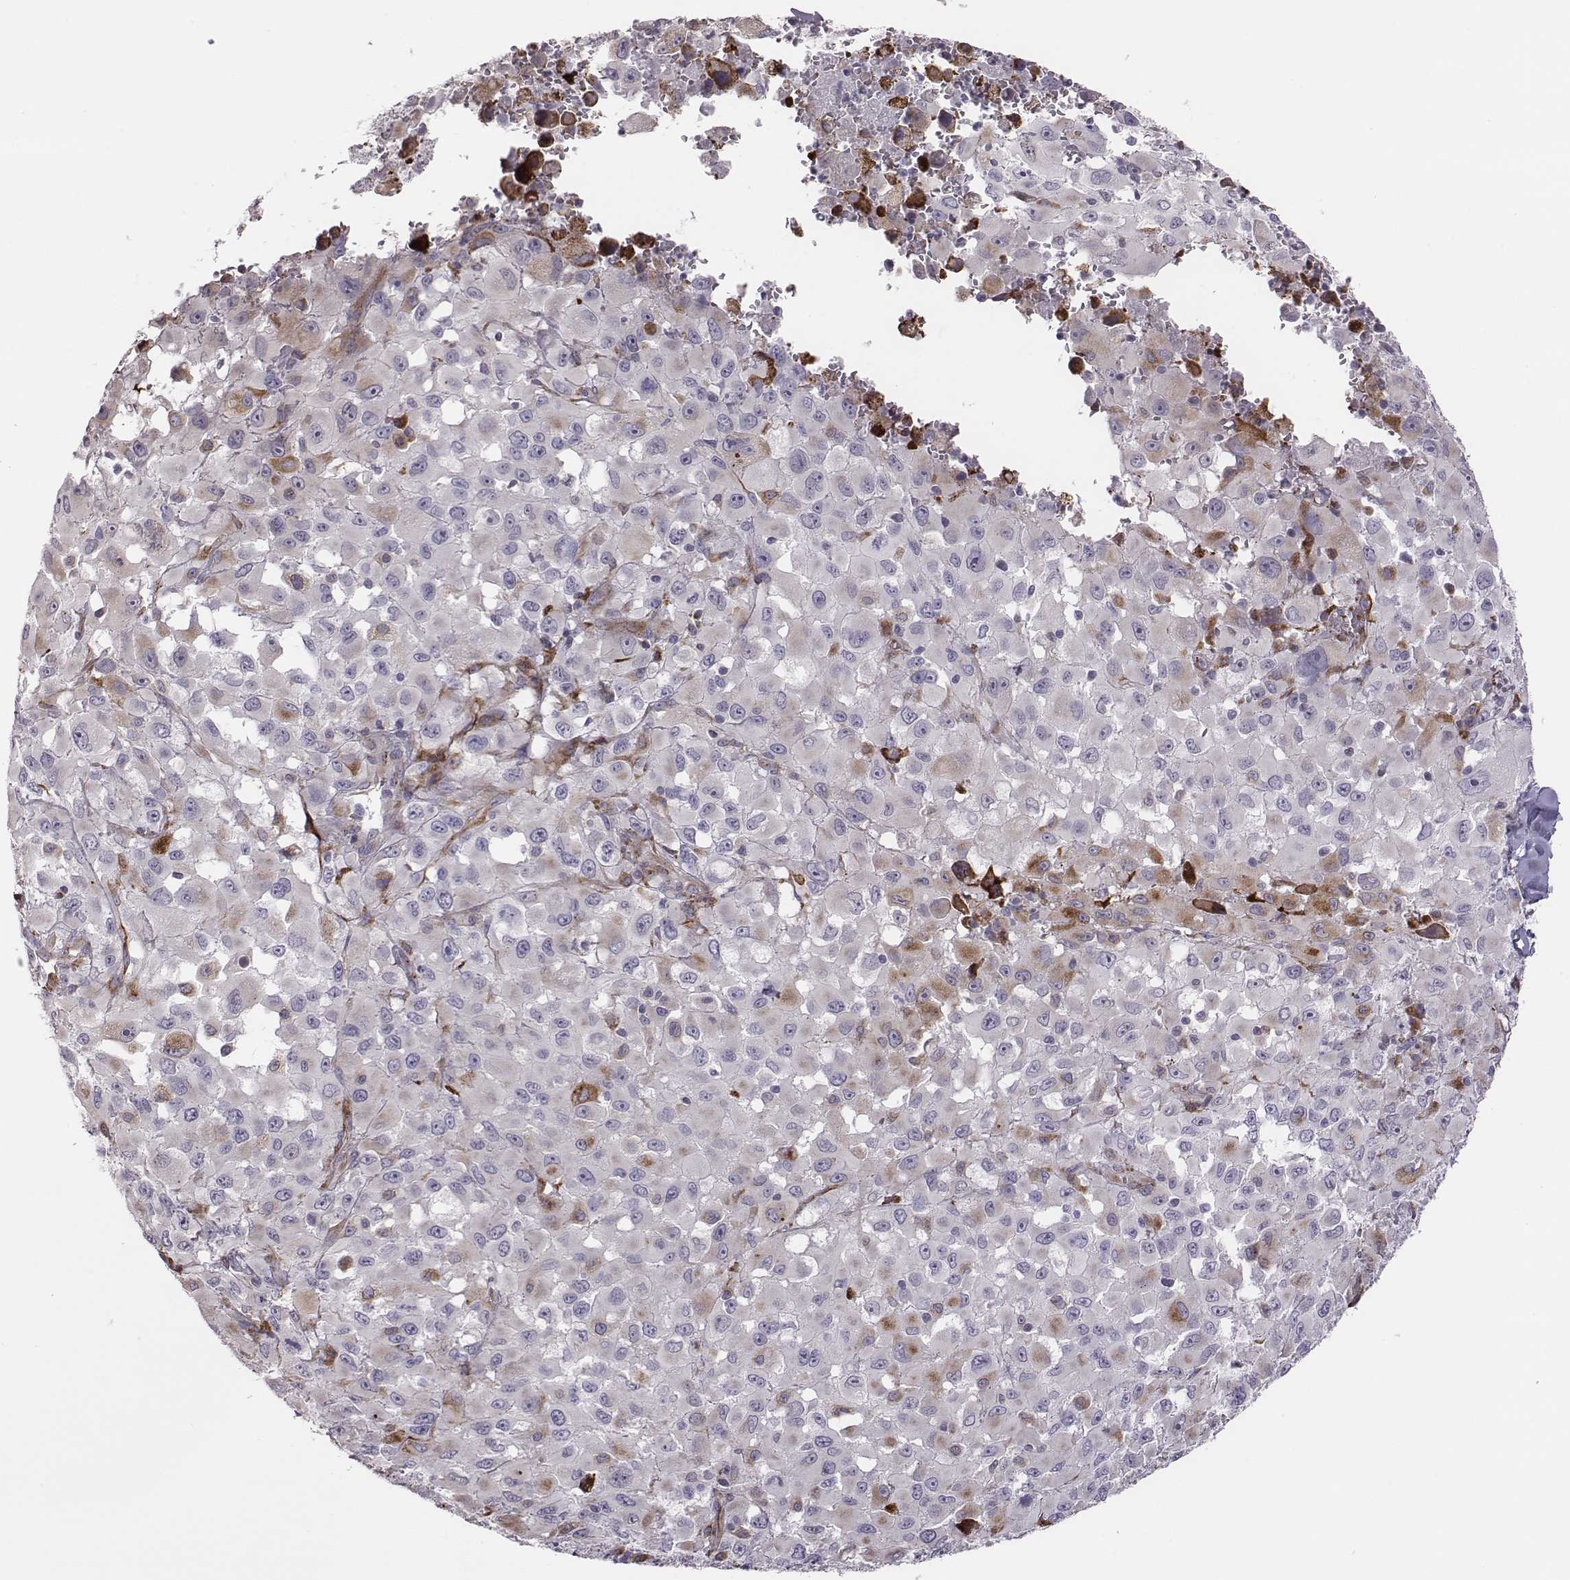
{"staining": {"intensity": "moderate", "quantity": "<25%", "location": "cytoplasmic/membranous"}, "tissue": "melanoma", "cell_type": "Tumor cells", "image_type": "cancer", "snomed": [{"axis": "morphology", "description": "Malignant melanoma, Metastatic site"}, {"axis": "topography", "description": "Lymph node"}], "caption": "Immunohistochemistry (IHC) staining of malignant melanoma (metastatic site), which demonstrates low levels of moderate cytoplasmic/membranous positivity in about <25% of tumor cells indicating moderate cytoplasmic/membranous protein staining. The staining was performed using DAB (3,3'-diaminobenzidine) (brown) for protein detection and nuclei were counterstained in hematoxylin (blue).", "gene": "SELENOI", "patient": {"sex": "male", "age": 50}}